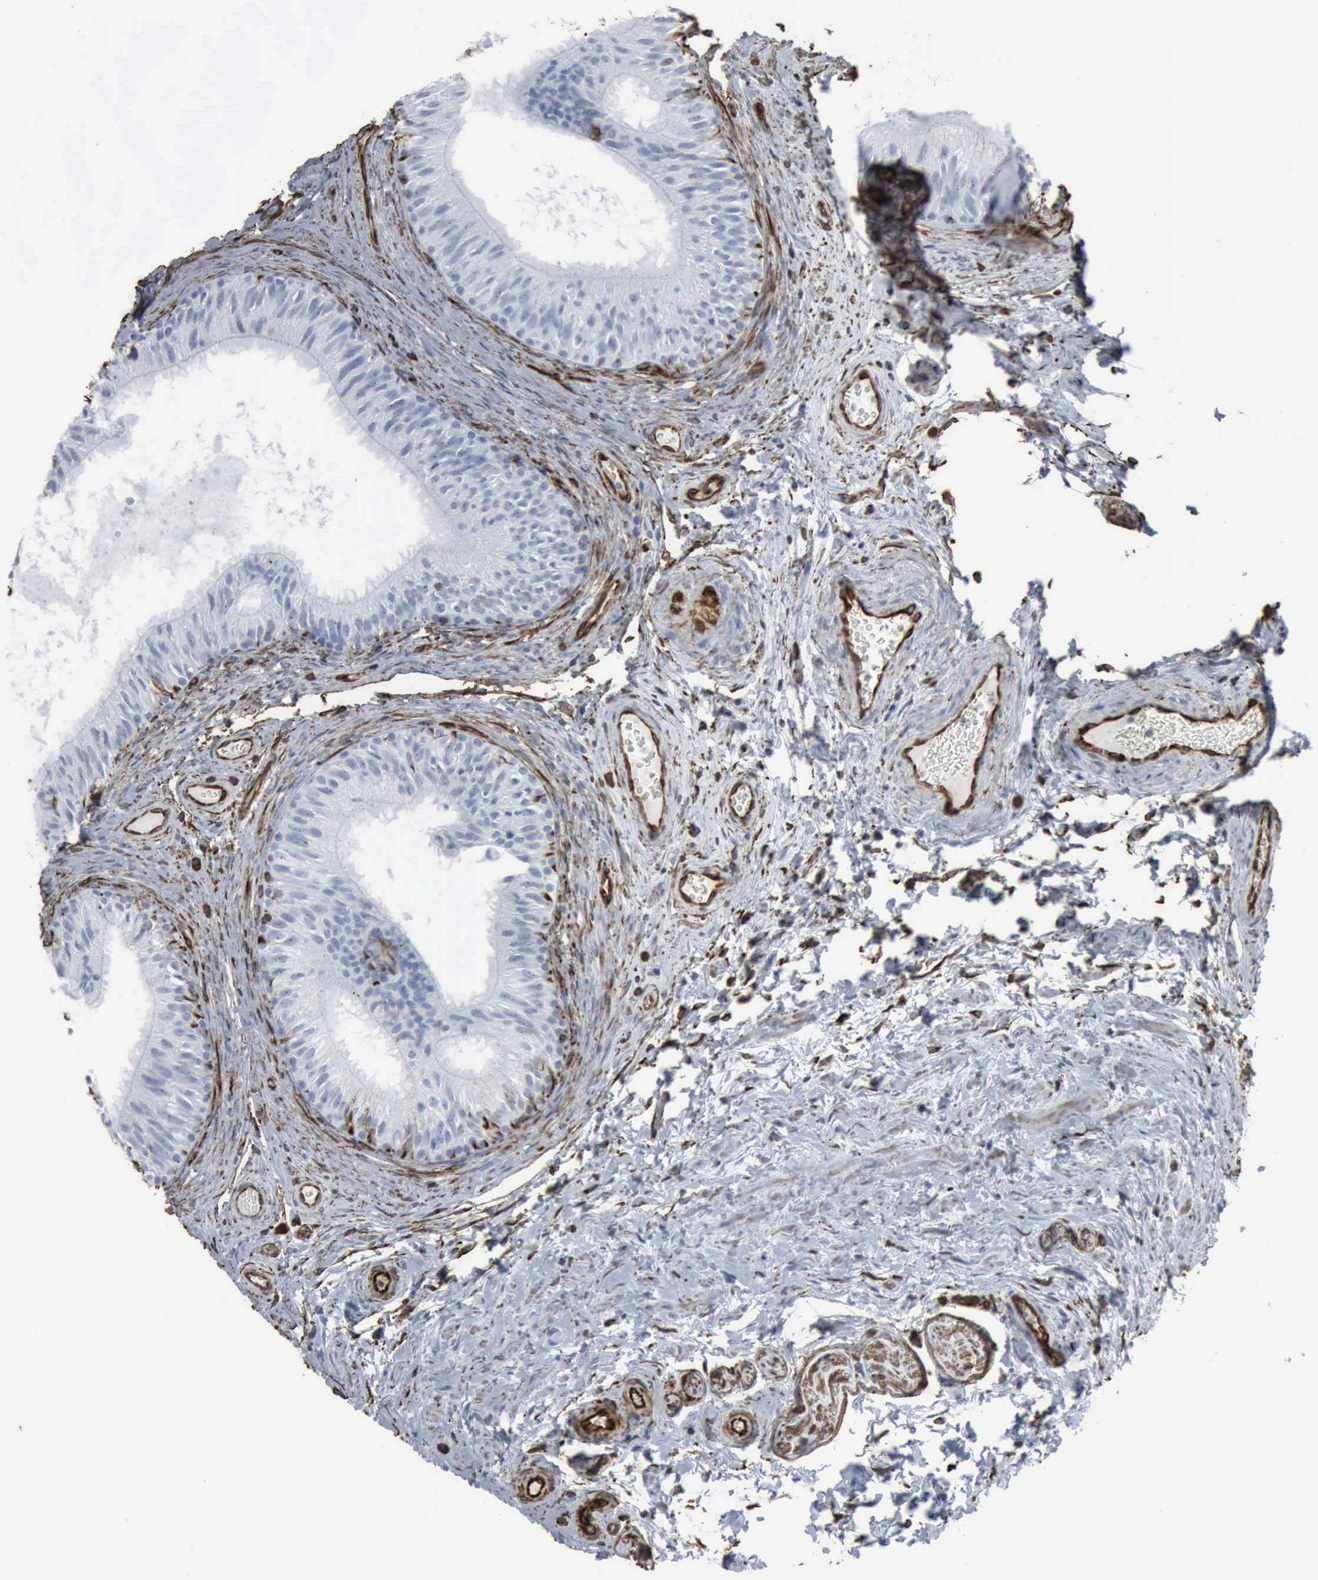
{"staining": {"intensity": "moderate", "quantity": "<25%", "location": "cytoplasmic/membranous,nuclear"}, "tissue": "epididymis", "cell_type": "Glandular cells", "image_type": "normal", "snomed": [{"axis": "morphology", "description": "Normal tissue, NOS"}, {"axis": "topography", "description": "Epididymis"}], "caption": "Protein analysis of normal epididymis shows moderate cytoplasmic/membranous,nuclear positivity in about <25% of glandular cells. The staining was performed using DAB (3,3'-diaminobenzidine) to visualize the protein expression in brown, while the nuclei were stained in blue with hematoxylin (Magnification: 20x).", "gene": "CCNE1", "patient": {"sex": "male", "age": 32}}